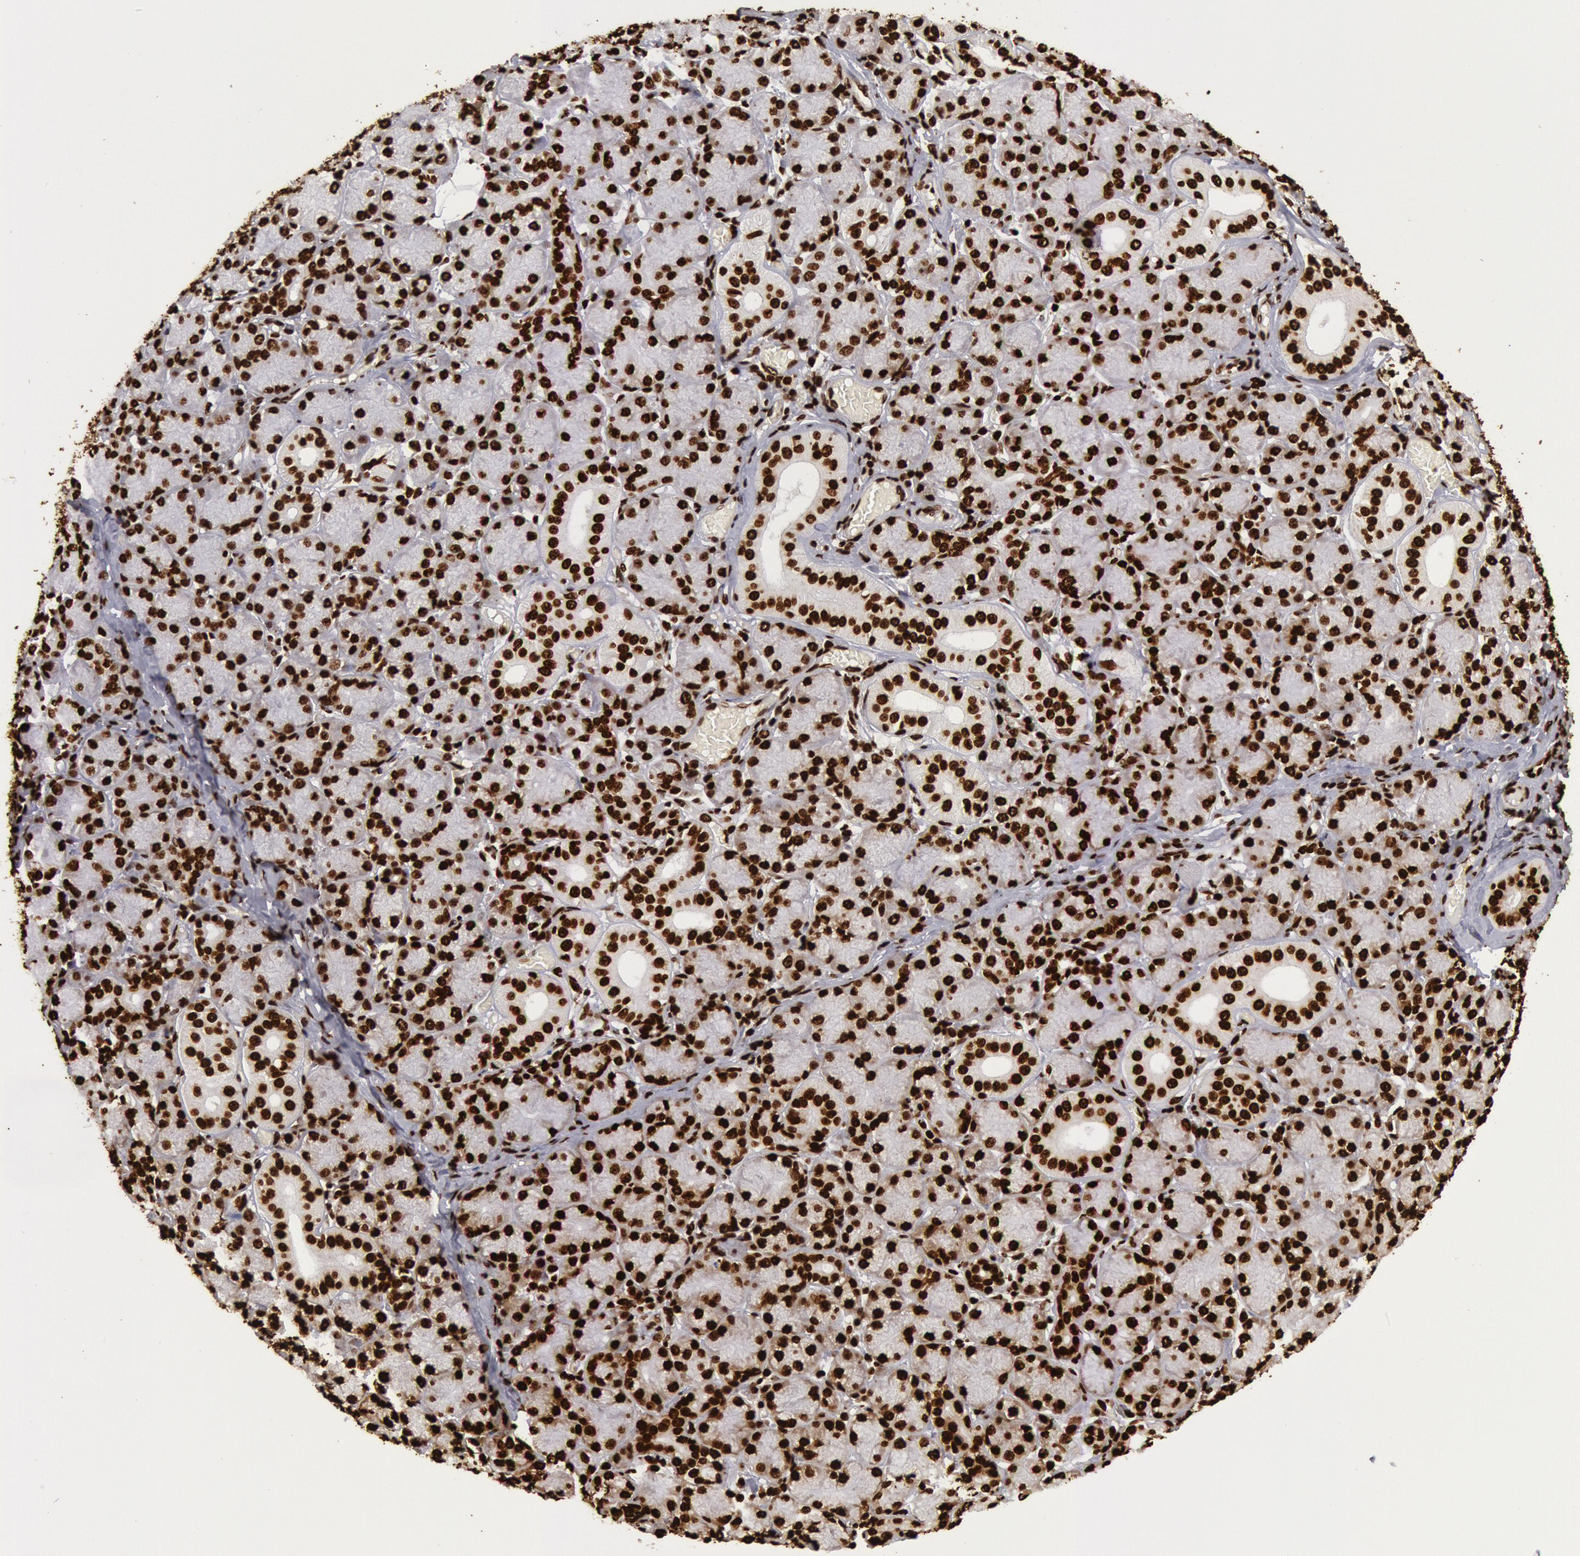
{"staining": {"intensity": "moderate", "quantity": ">75%", "location": "nuclear"}, "tissue": "salivary gland", "cell_type": "Glandular cells", "image_type": "normal", "snomed": [{"axis": "morphology", "description": "Normal tissue, NOS"}, {"axis": "topography", "description": "Salivary gland"}], "caption": "Glandular cells demonstrate medium levels of moderate nuclear staining in approximately >75% of cells in unremarkable salivary gland. Immunohistochemistry (ihc) stains the protein of interest in brown and the nuclei are stained blue.", "gene": "H3", "patient": {"sex": "female", "age": 24}}